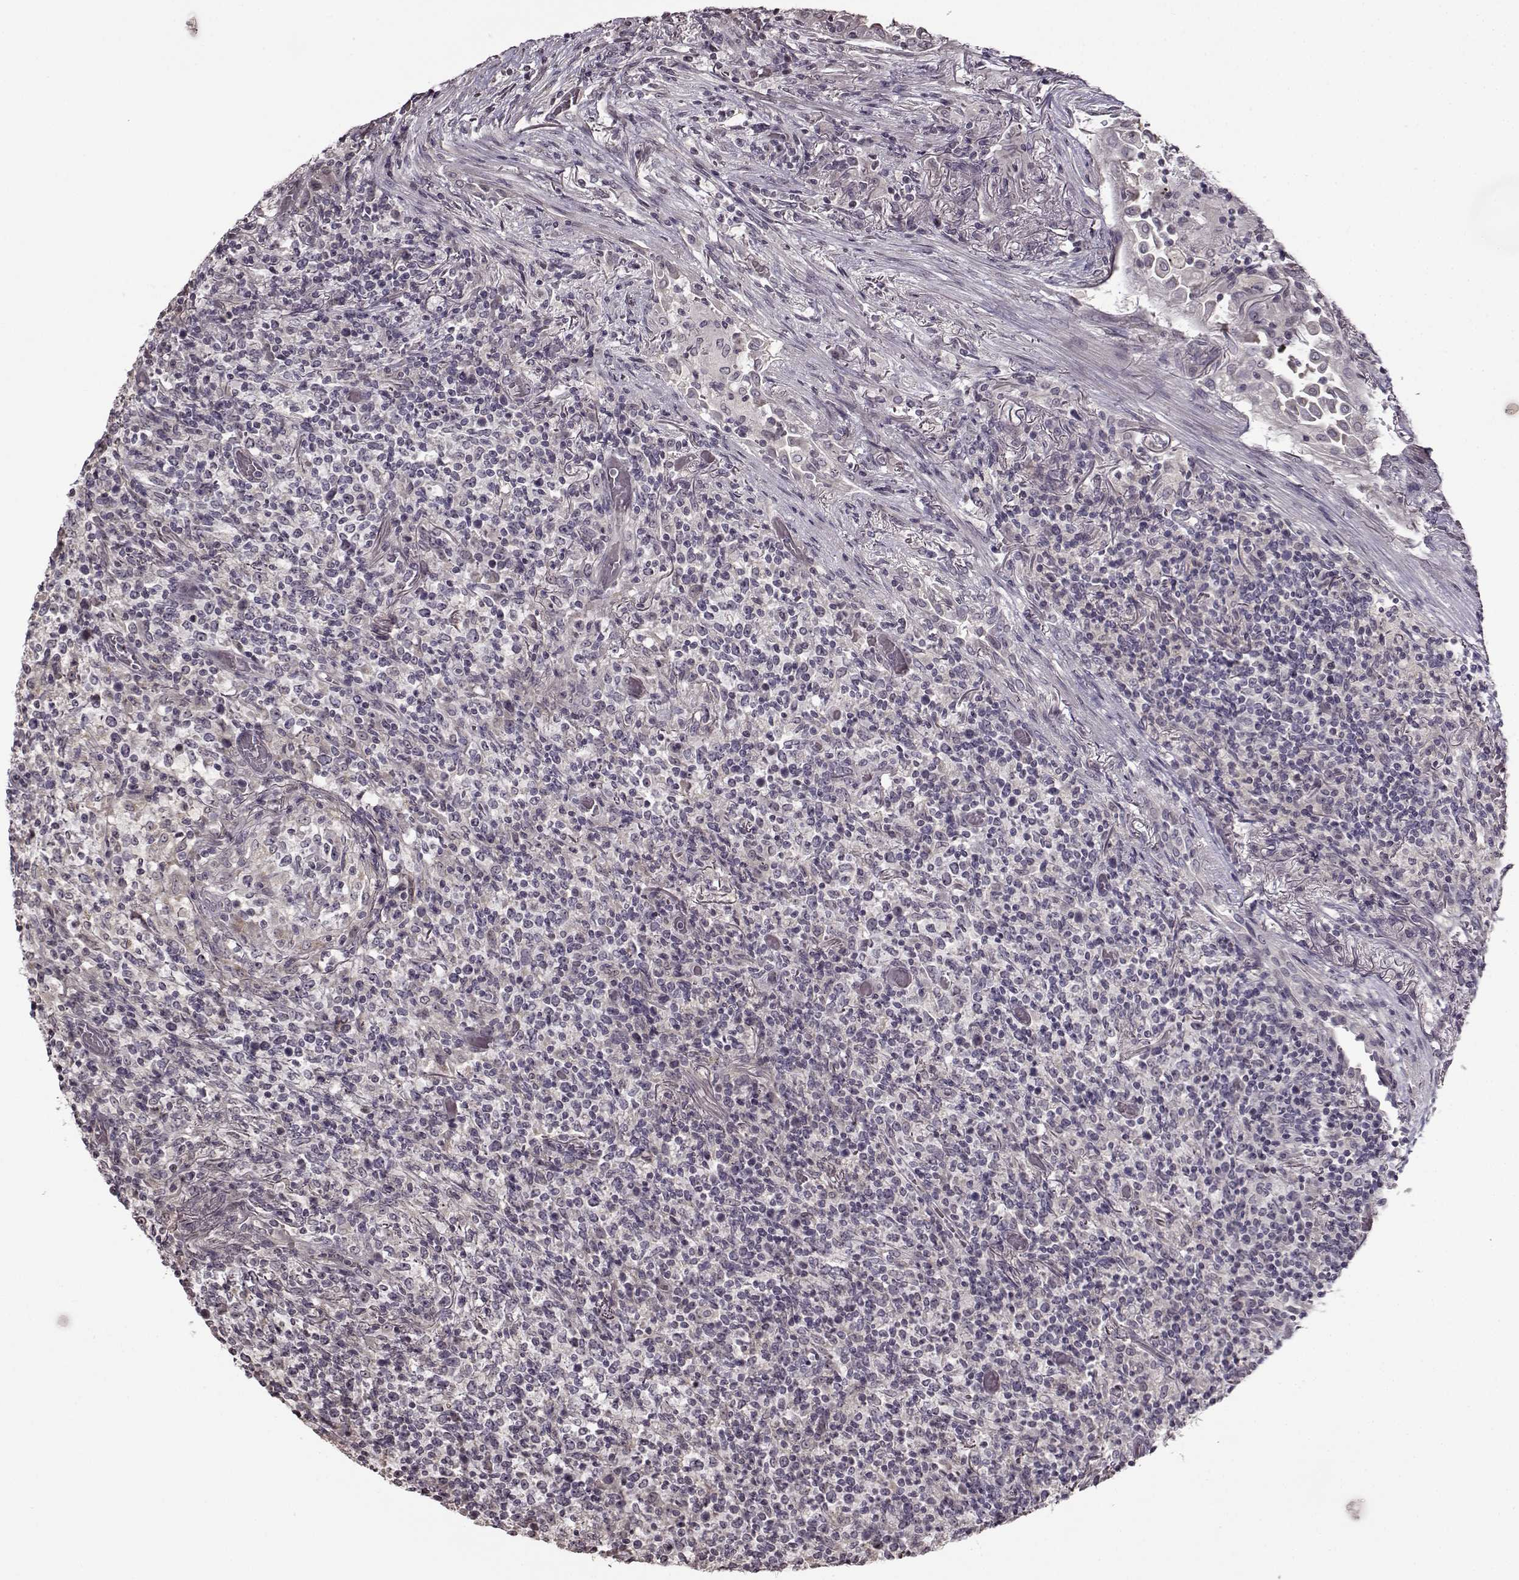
{"staining": {"intensity": "negative", "quantity": "none", "location": "none"}, "tissue": "lymphoma", "cell_type": "Tumor cells", "image_type": "cancer", "snomed": [{"axis": "morphology", "description": "Malignant lymphoma, non-Hodgkin's type, High grade"}, {"axis": "topography", "description": "Lung"}], "caption": "This is an immunohistochemistry (IHC) histopathology image of lymphoma. There is no staining in tumor cells.", "gene": "FSHB", "patient": {"sex": "male", "age": 79}}